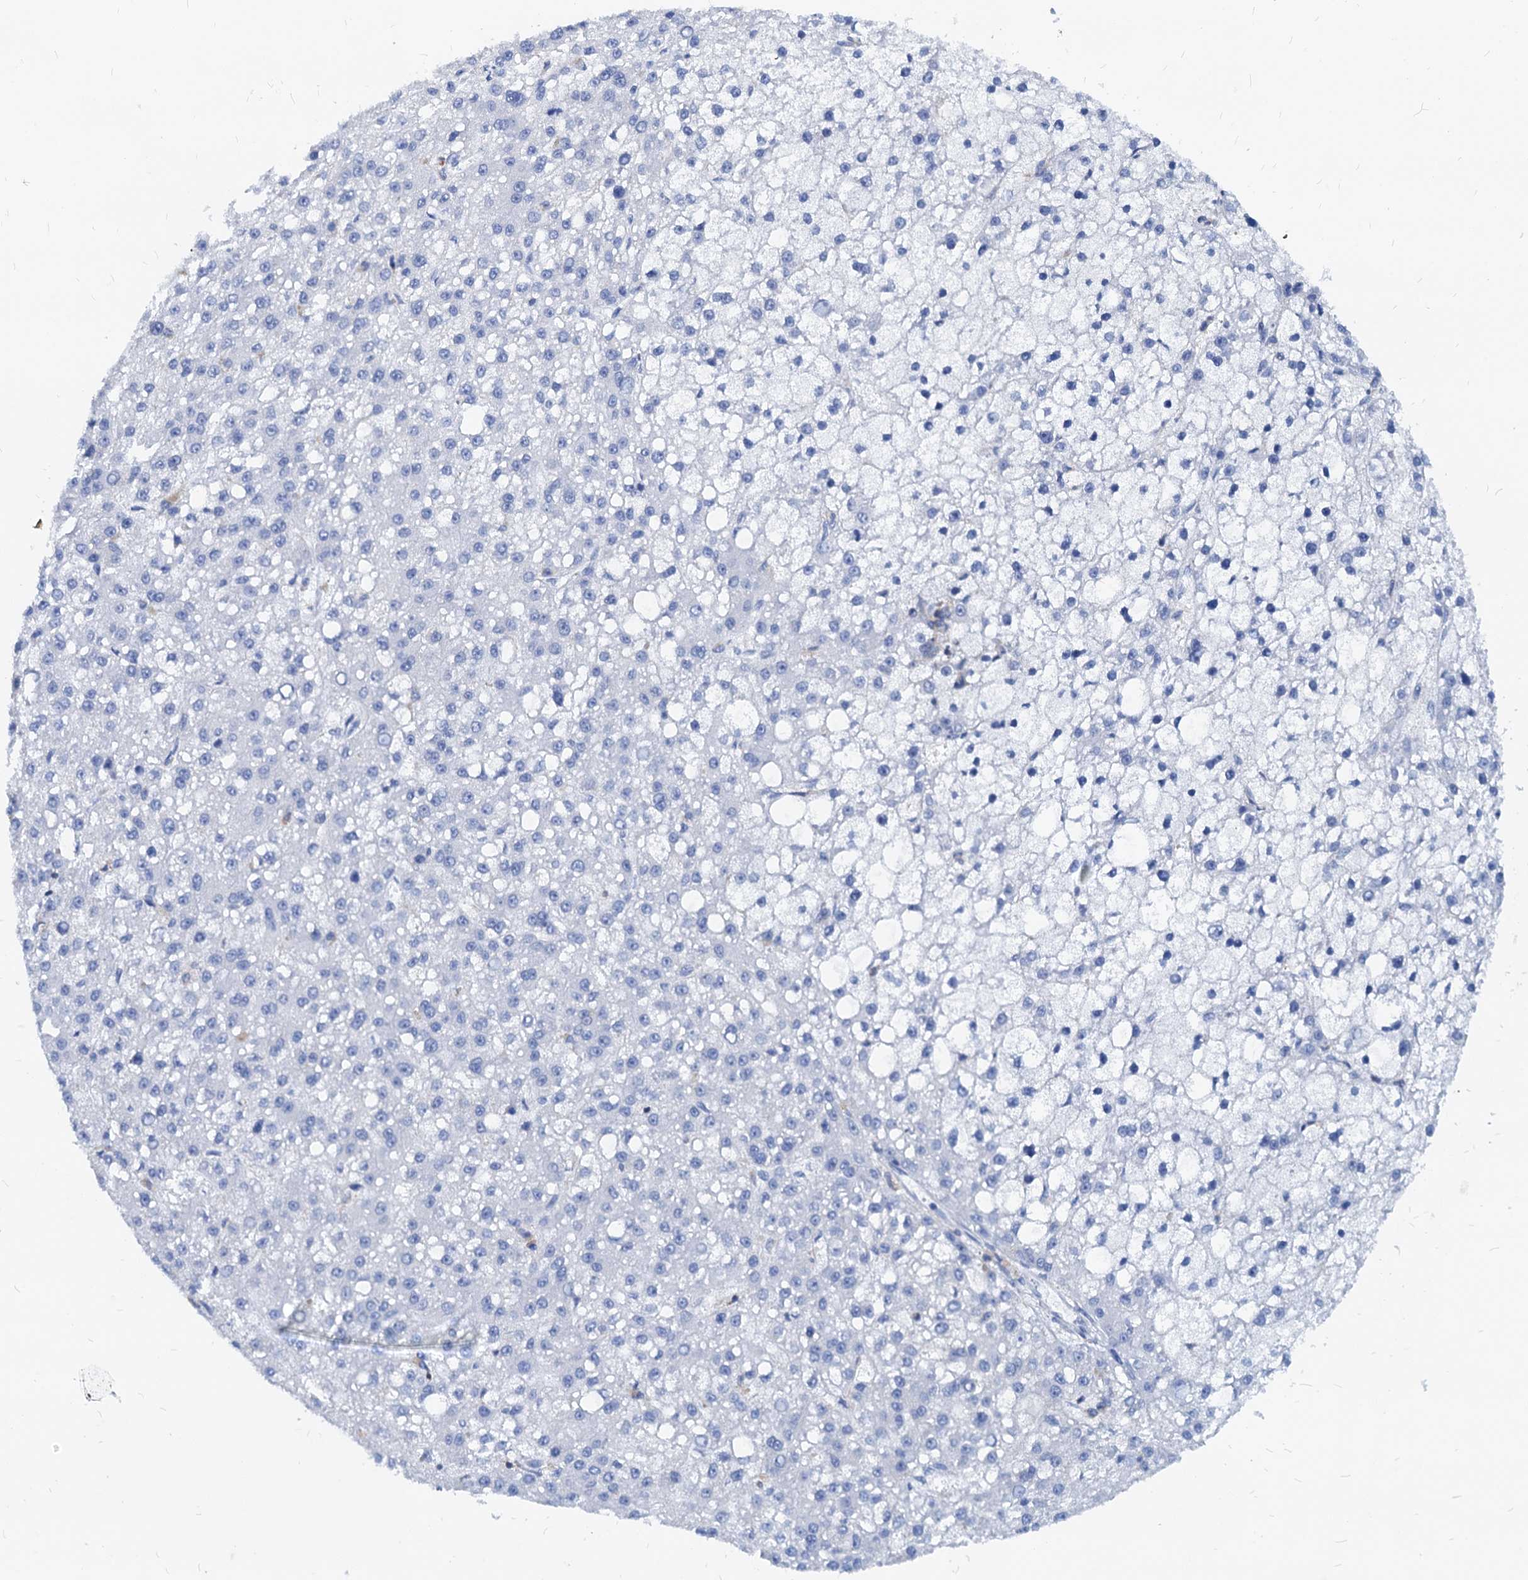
{"staining": {"intensity": "negative", "quantity": "none", "location": "none"}, "tissue": "liver cancer", "cell_type": "Tumor cells", "image_type": "cancer", "snomed": [{"axis": "morphology", "description": "Carcinoma, Hepatocellular, NOS"}, {"axis": "topography", "description": "Liver"}], "caption": "Protein analysis of liver cancer (hepatocellular carcinoma) displays no significant expression in tumor cells.", "gene": "LCP2", "patient": {"sex": "male", "age": 67}}